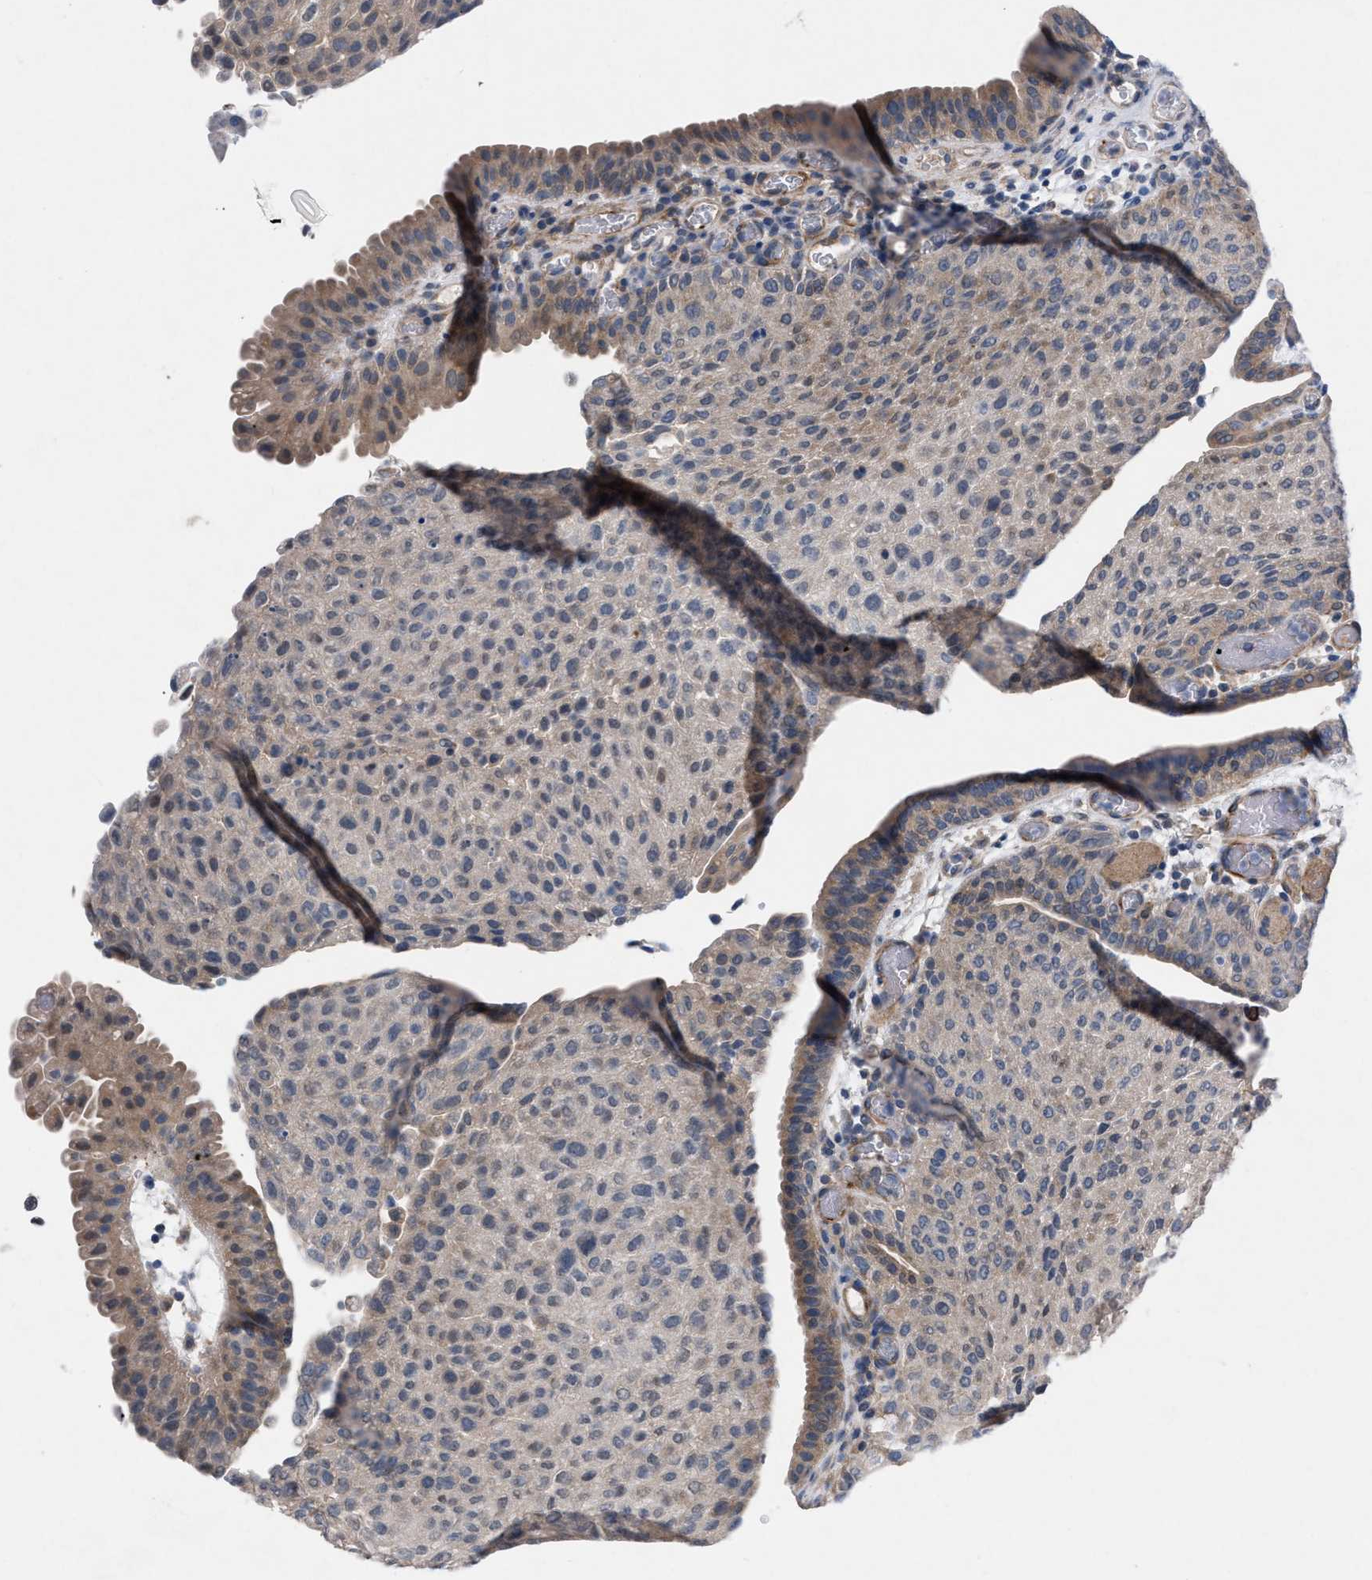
{"staining": {"intensity": "weak", "quantity": "25%-75%", "location": "cytoplasmic/membranous"}, "tissue": "urothelial cancer", "cell_type": "Tumor cells", "image_type": "cancer", "snomed": [{"axis": "morphology", "description": "Urothelial carcinoma, Low grade"}, {"axis": "morphology", "description": "Urothelial carcinoma, High grade"}, {"axis": "topography", "description": "Urinary bladder"}], "caption": "Brown immunohistochemical staining in human low-grade urothelial carcinoma shows weak cytoplasmic/membranous positivity in about 25%-75% of tumor cells. (Stains: DAB (3,3'-diaminobenzidine) in brown, nuclei in blue, Microscopy: brightfield microscopy at high magnification).", "gene": "TMEM131", "patient": {"sex": "male", "age": 35}}